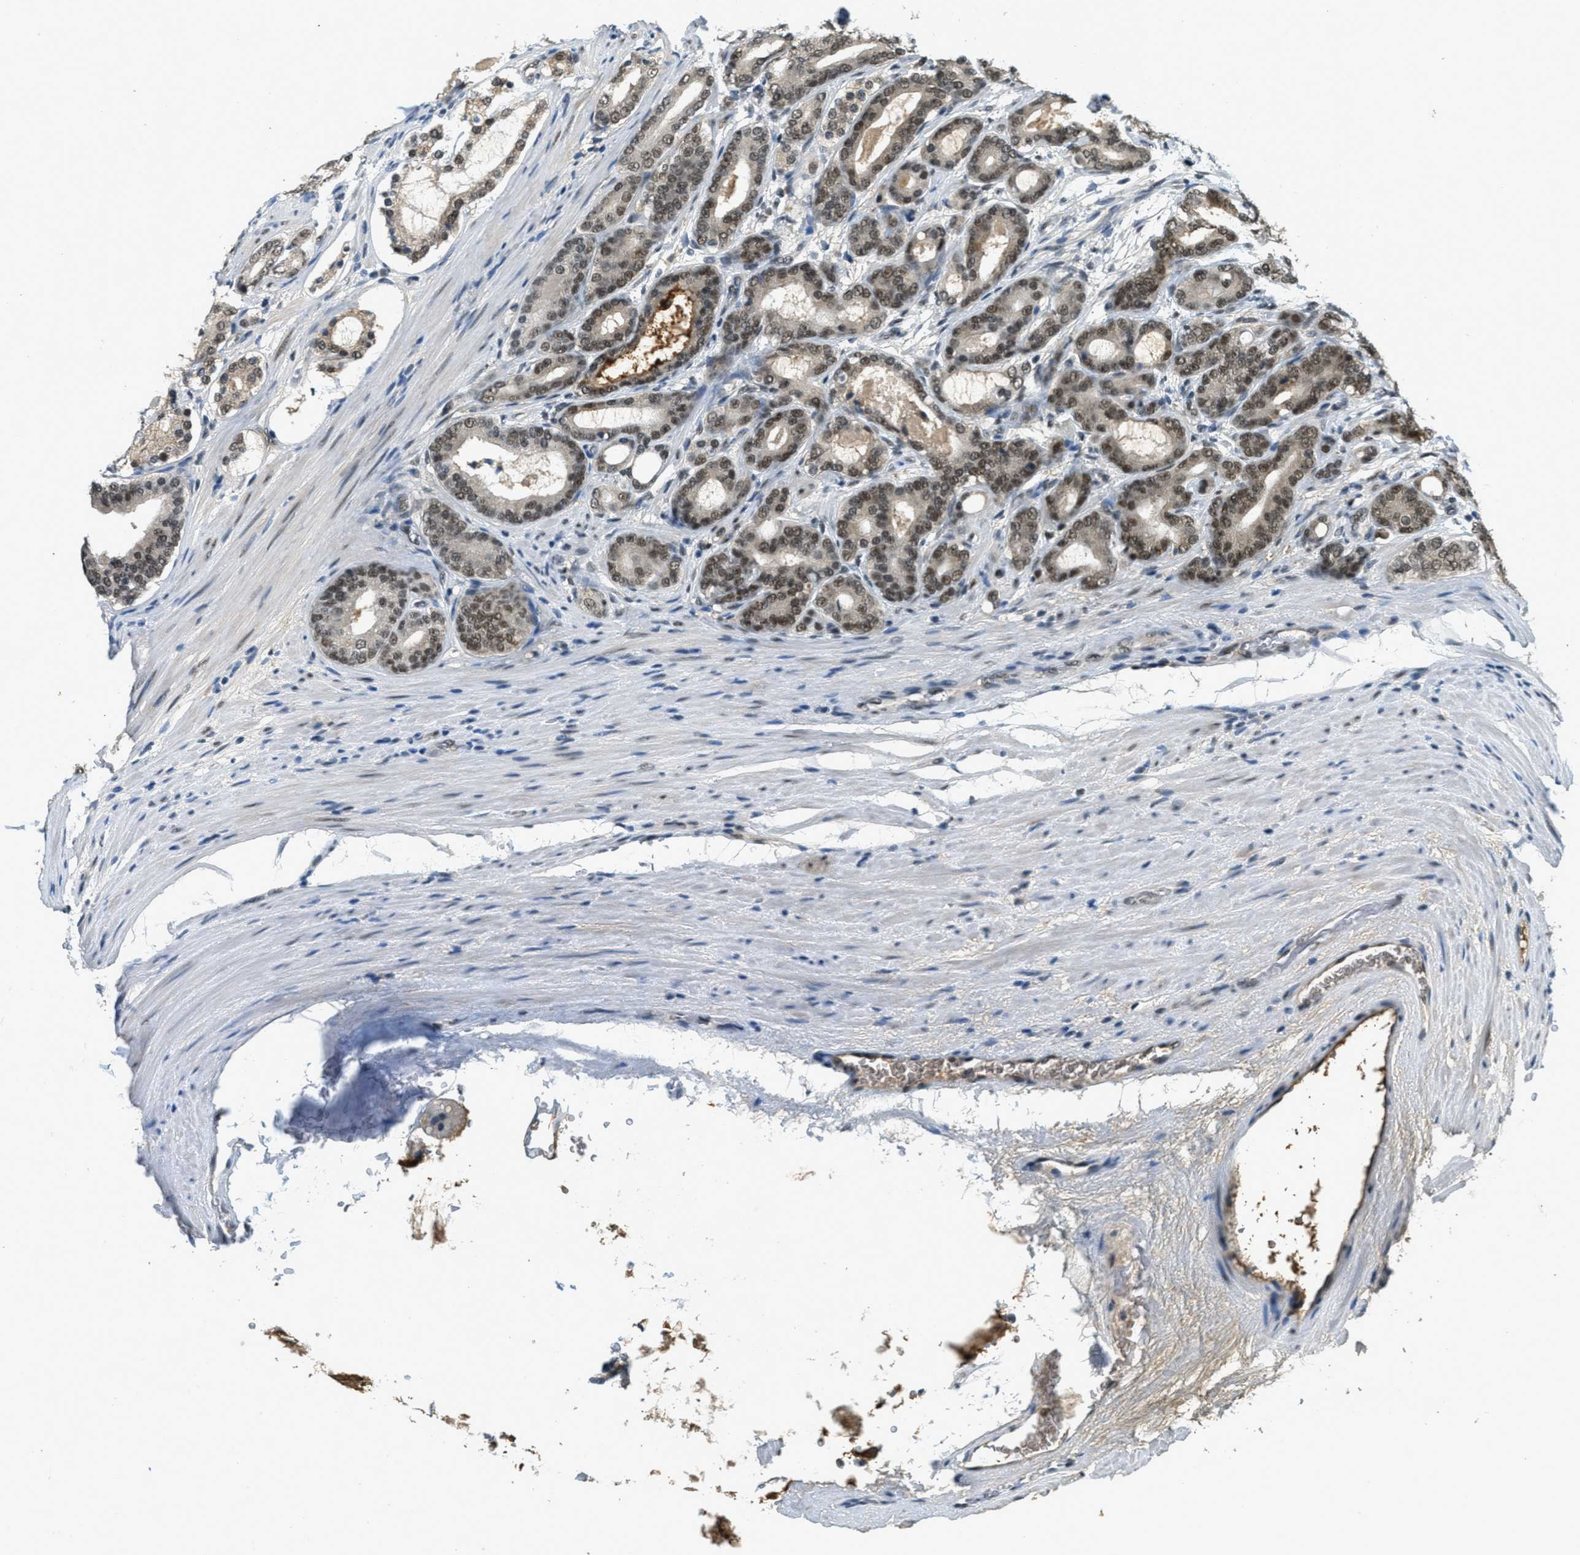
{"staining": {"intensity": "strong", "quantity": ">75%", "location": "nuclear"}, "tissue": "prostate cancer", "cell_type": "Tumor cells", "image_type": "cancer", "snomed": [{"axis": "morphology", "description": "Adenocarcinoma, High grade"}, {"axis": "topography", "description": "Prostate"}], "caption": "A high amount of strong nuclear staining is identified in approximately >75% of tumor cells in prostate high-grade adenocarcinoma tissue.", "gene": "ZNF148", "patient": {"sex": "male", "age": 60}}